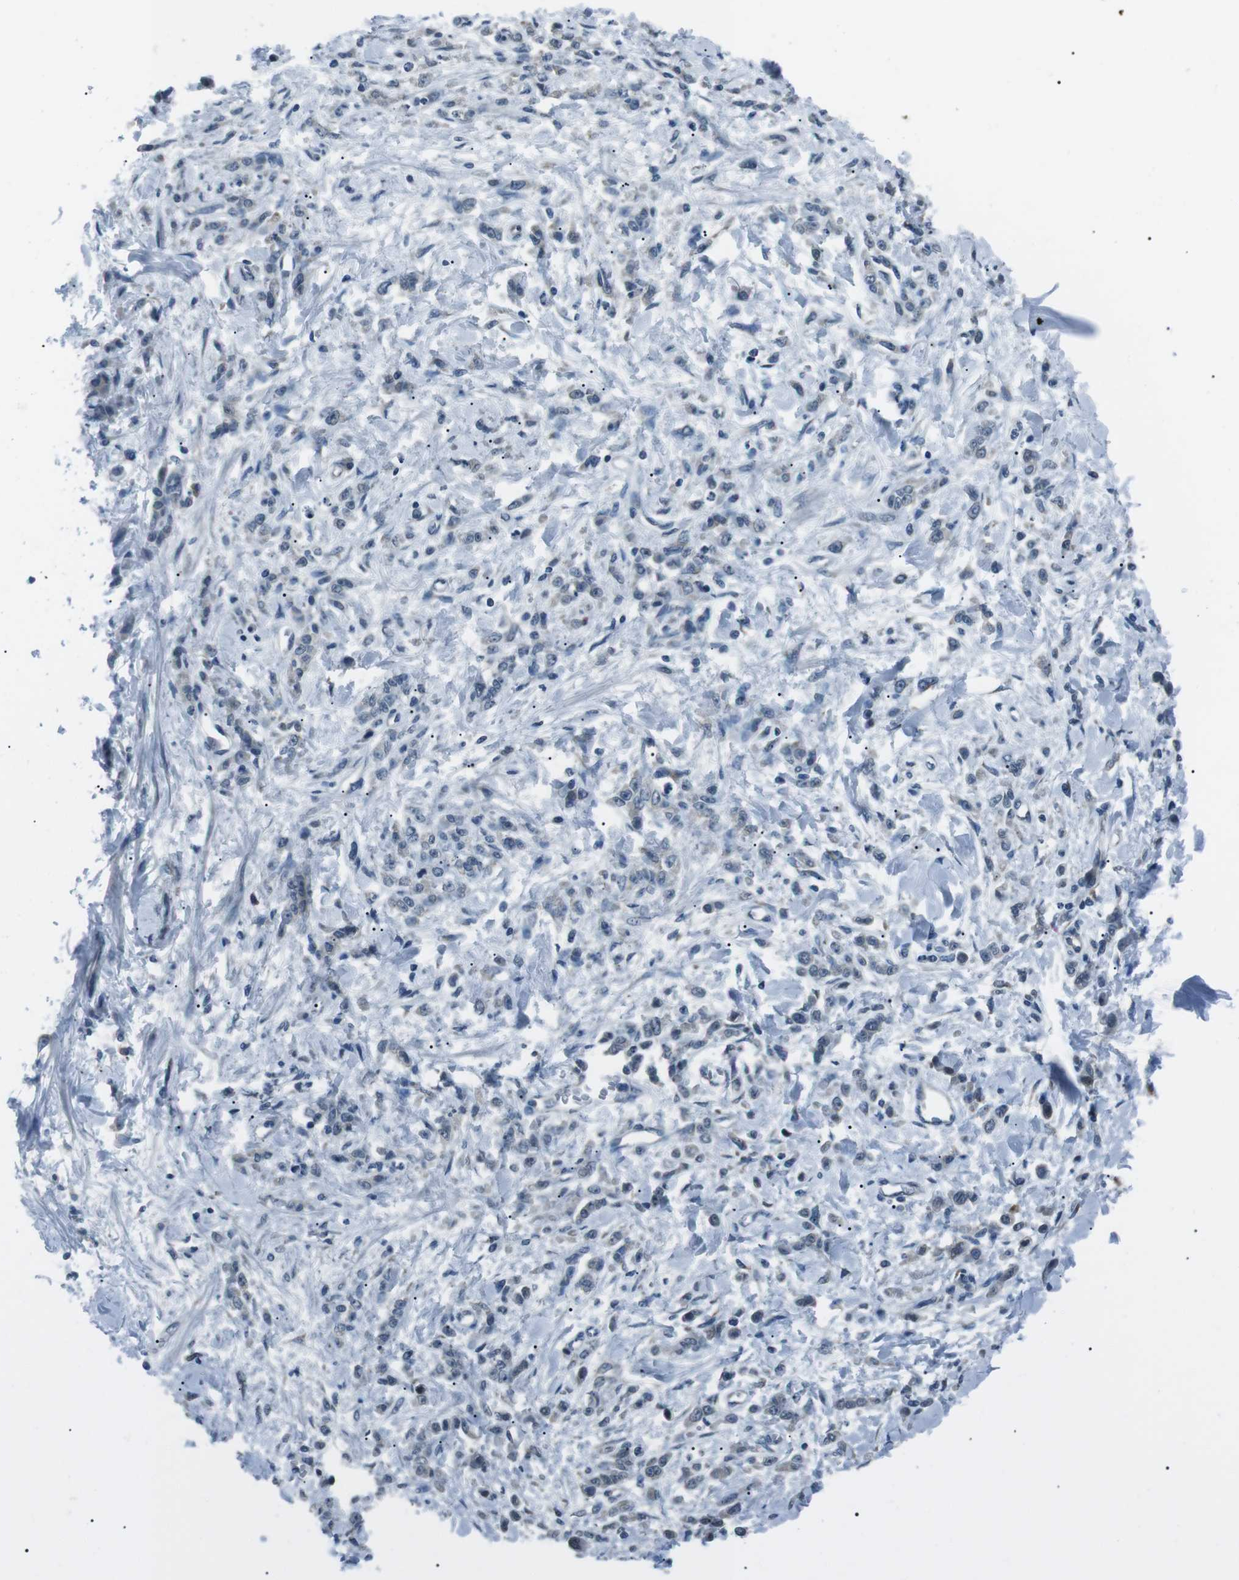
{"staining": {"intensity": "negative", "quantity": "none", "location": "none"}, "tissue": "stomach cancer", "cell_type": "Tumor cells", "image_type": "cancer", "snomed": [{"axis": "morphology", "description": "Normal tissue, NOS"}, {"axis": "morphology", "description": "Adenocarcinoma, NOS"}, {"axis": "topography", "description": "Stomach"}], "caption": "Image shows no significant protein positivity in tumor cells of stomach cancer (adenocarcinoma). Nuclei are stained in blue.", "gene": "SERPINB2", "patient": {"sex": "male", "age": 82}}